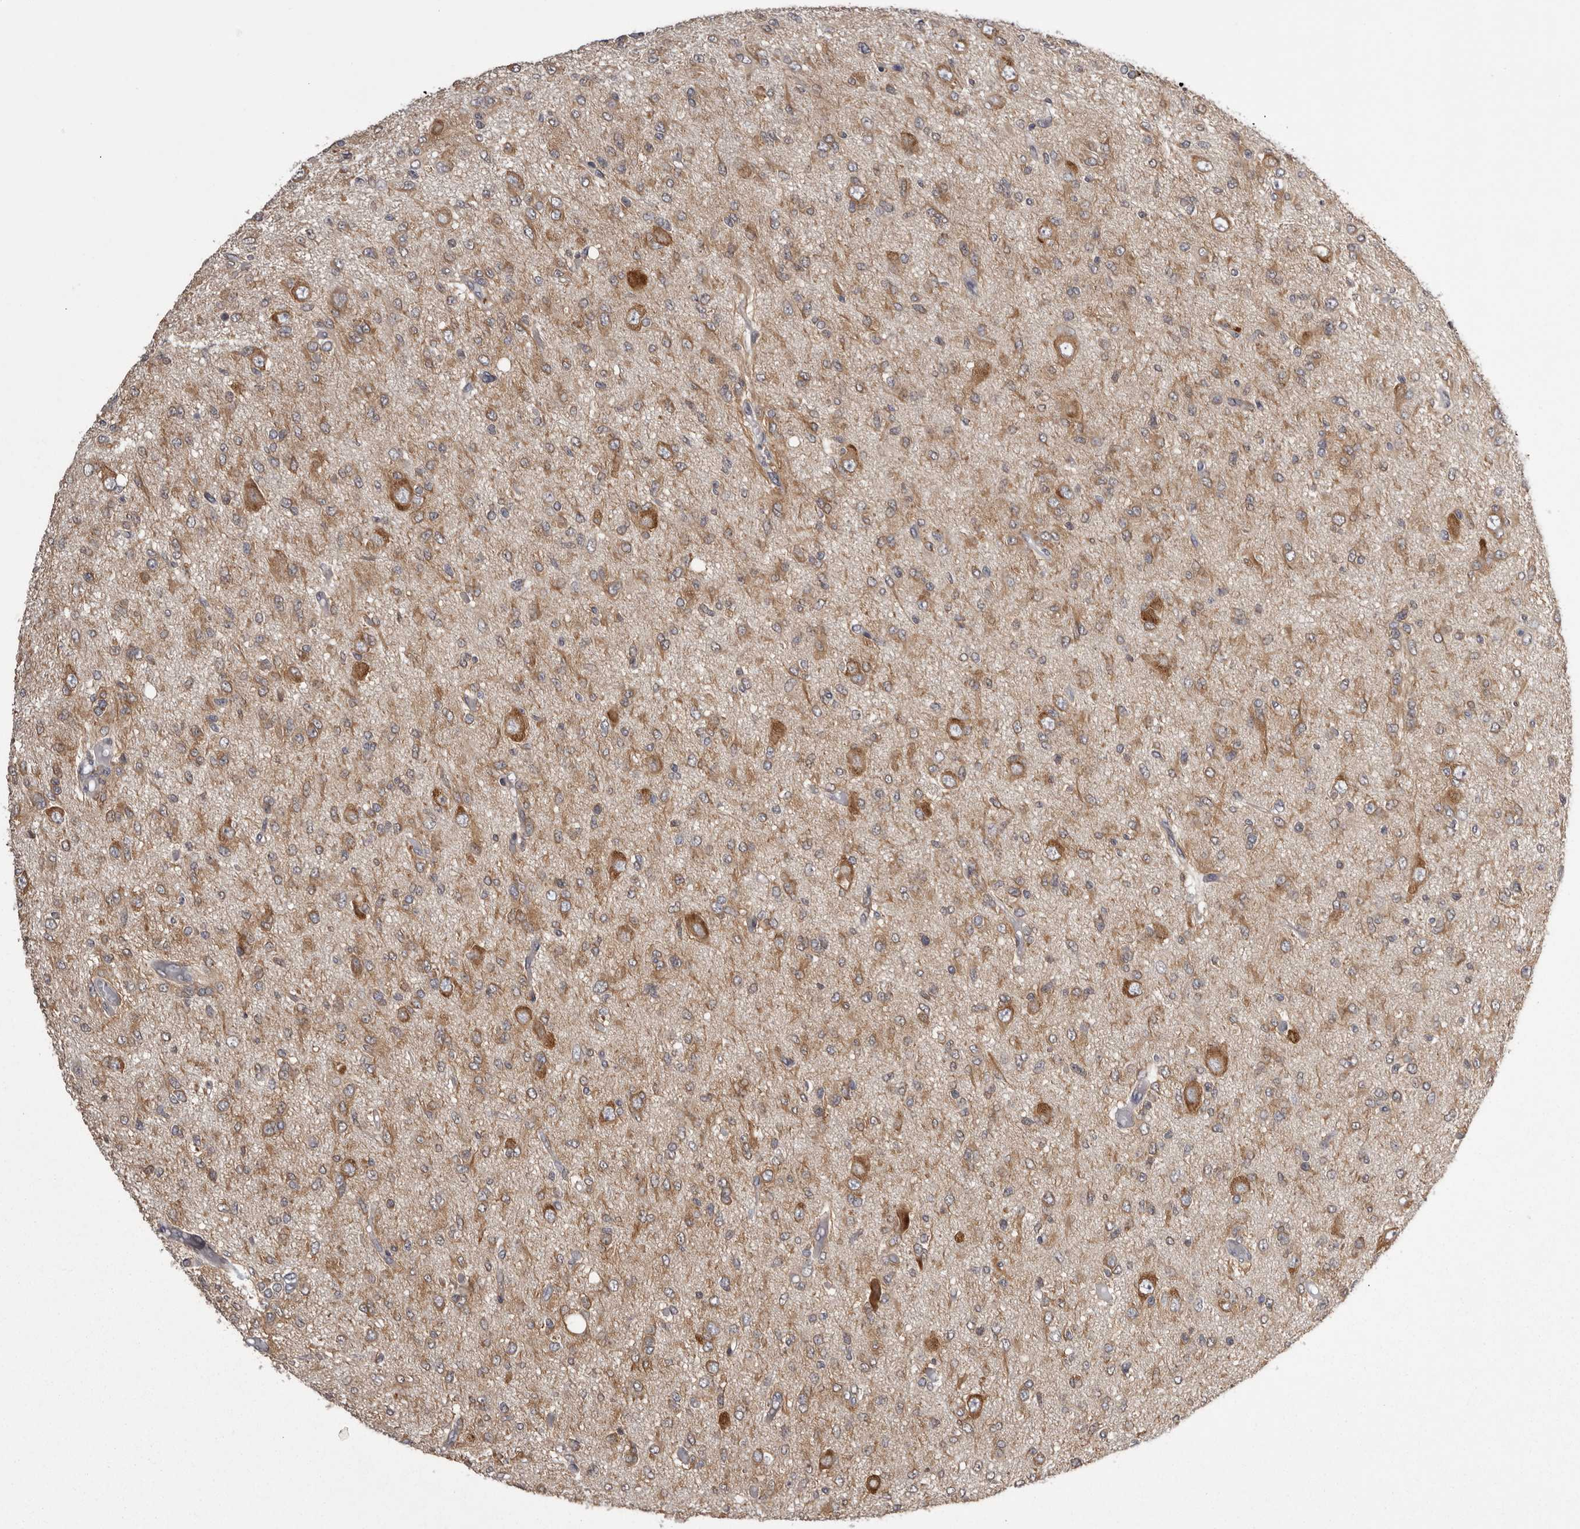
{"staining": {"intensity": "moderate", "quantity": ">75%", "location": "cytoplasmic/membranous"}, "tissue": "glioma", "cell_type": "Tumor cells", "image_type": "cancer", "snomed": [{"axis": "morphology", "description": "Glioma, malignant, High grade"}, {"axis": "topography", "description": "Brain"}], "caption": "Protein expression analysis of human glioma reveals moderate cytoplasmic/membranous positivity in approximately >75% of tumor cells.", "gene": "DARS1", "patient": {"sex": "female", "age": 59}}